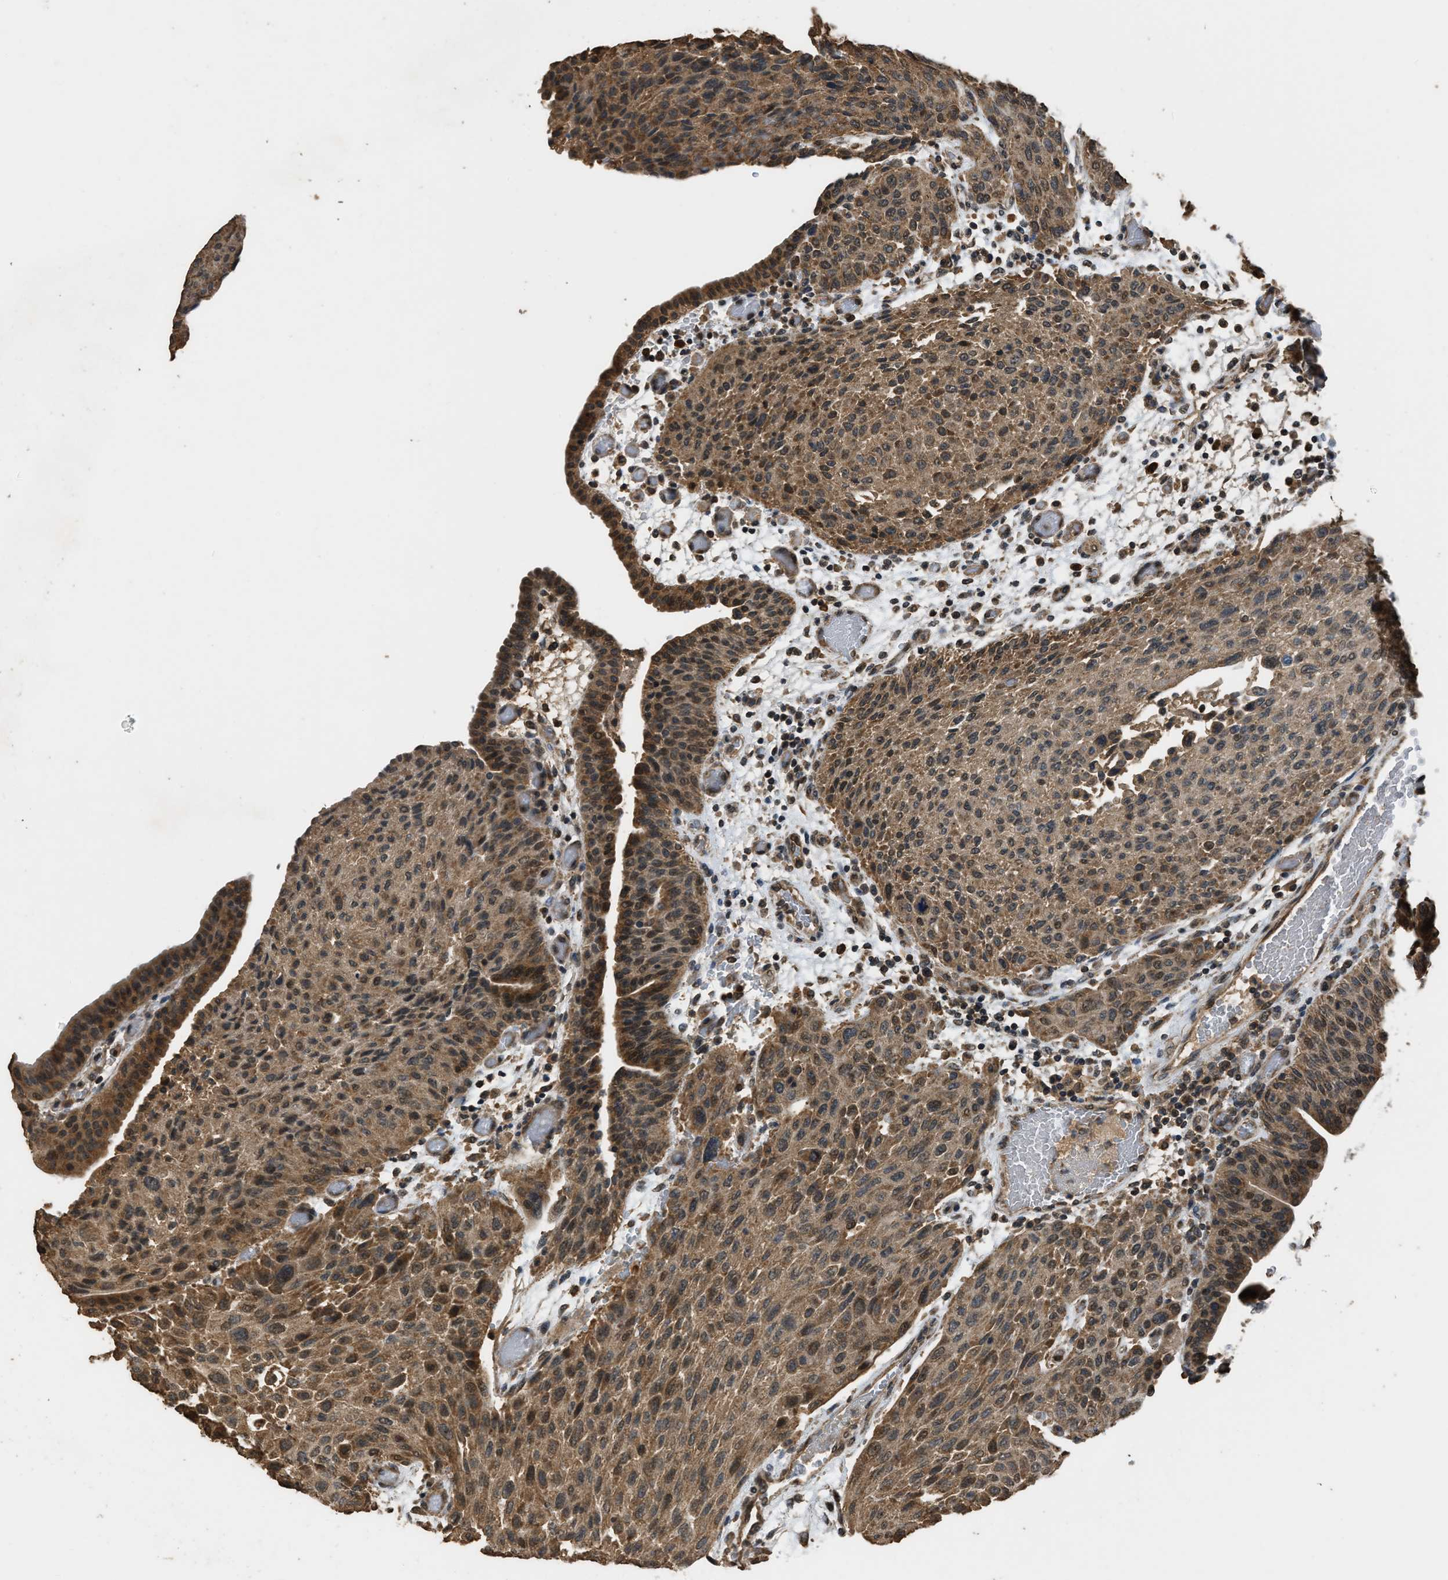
{"staining": {"intensity": "moderate", "quantity": ">75%", "location": "cytoplasmic/membranous"}, "tissue": "urothelial cancer", "cell_type": "Tumor cells", "image_type": "cancer", "snomed": [{"axis": "morphology", "description": "Urothelial carcinoma, Low grade"}, {"axis": "morphology", "description": "Urothelial carcinoma, High grade"}, {"axis": "topography", "description": "Urinary bladder"}], "caption": "The immunohistochemical stain highlights moderate cytoplasmic/membranous expression in tumor cells of urothelial cancer tissue. (DAB = brown stain, brightfield microscopy at high magnification).", "gene": "DENND6B", "patient": {"sex": "male", "age": 35}}